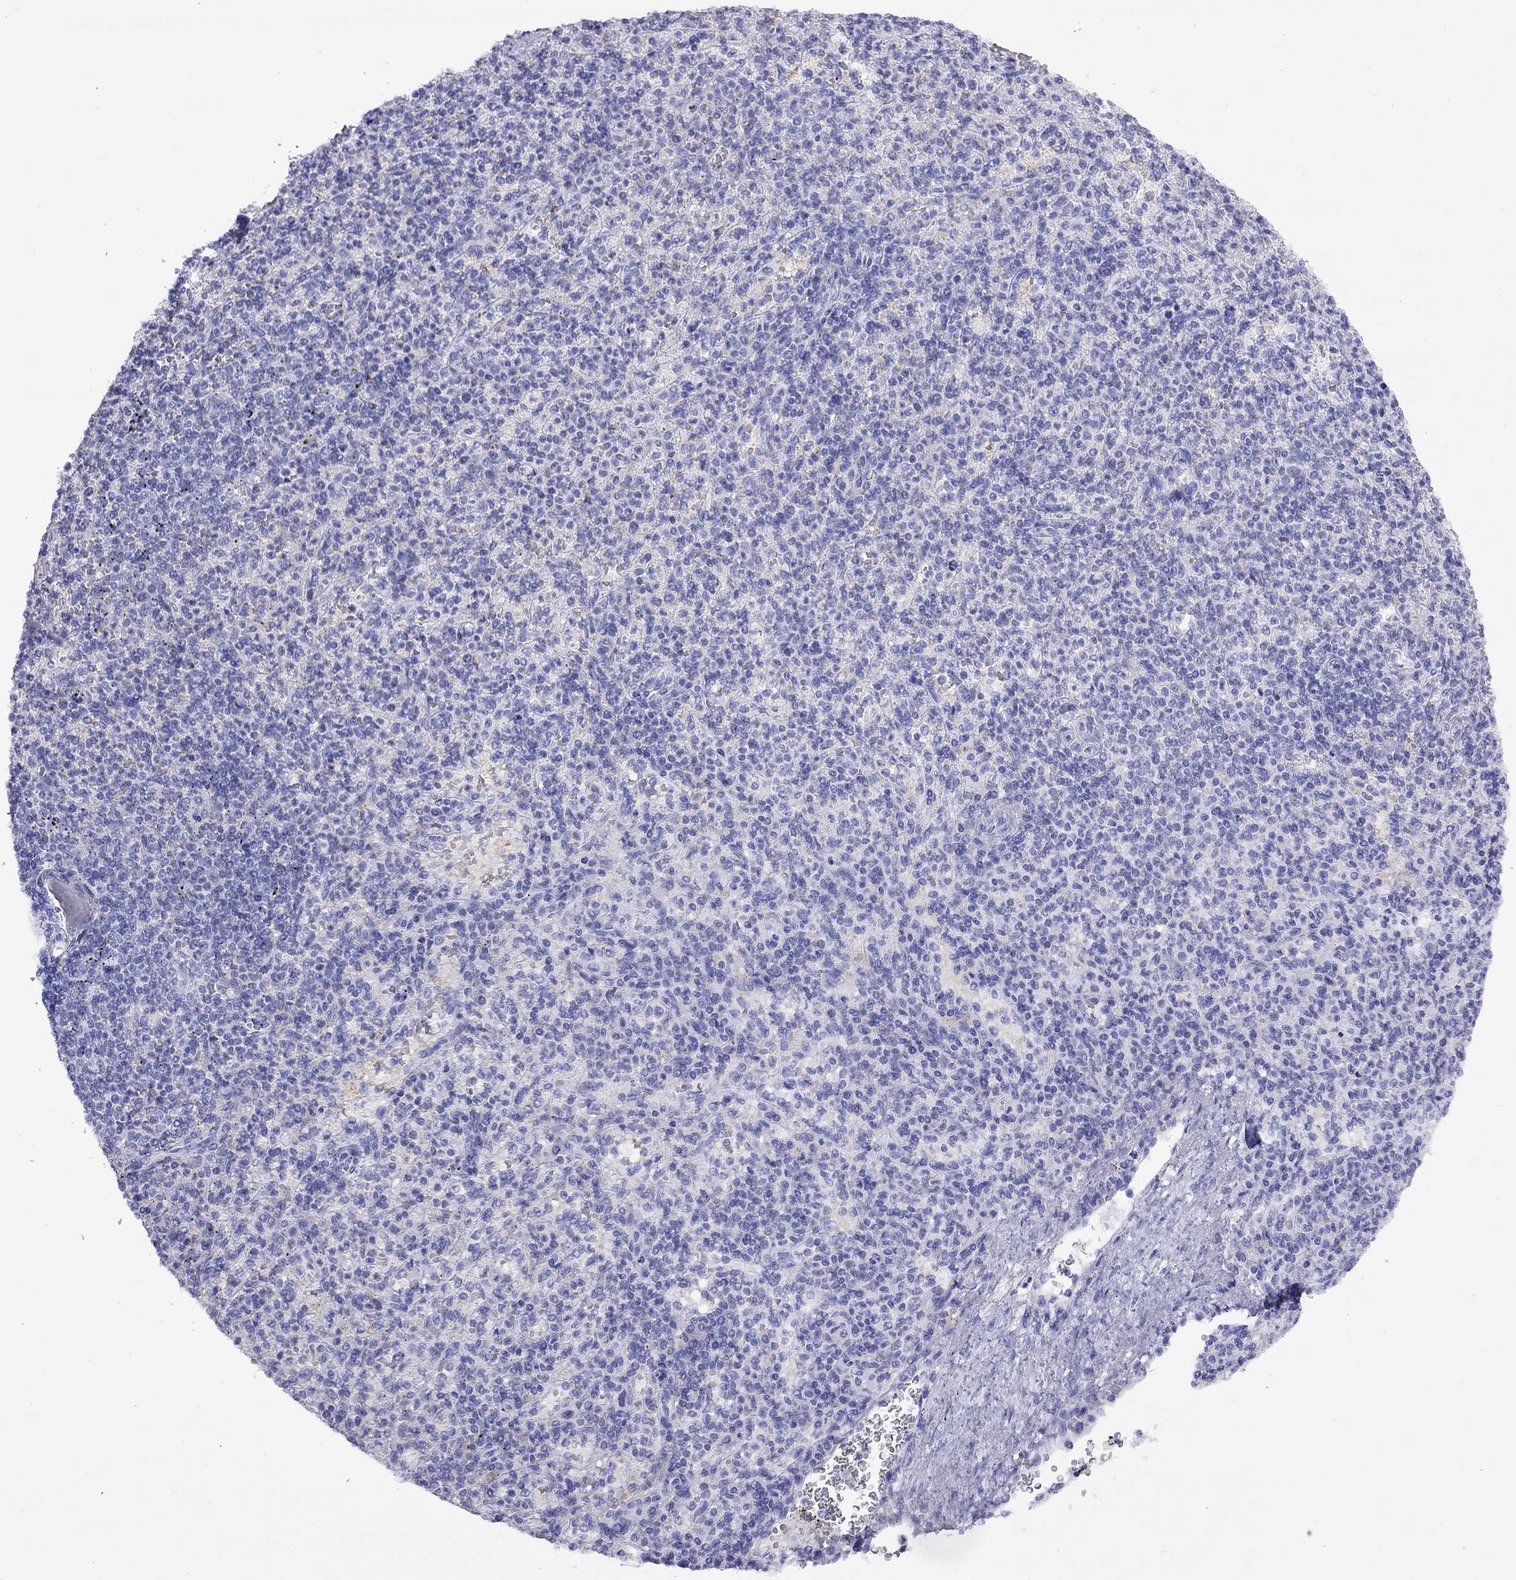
{"staining": {"intensity": "negative", "quantity": "none", "location": "none"}, "tissue": "spleen", "cell_type": "Cells in red pulp", "image_type": "normal", "snomed": [{"axis": "morphology", "description": "Normal tissue, NOS"}, {"axis": "topography", "description": "Spleen"}], "caption": "Immunohistochemical staining of unremarkable spleen shows no significant expression in cells in red pulp. The staining was performed using DAB to visualize the protein expression in brown, while the nuclei were stained in blue with hematoxylin (Magnification: 20x).", "gene": "SLC30A8", "patient": {"sex": "female", "age": 74}}